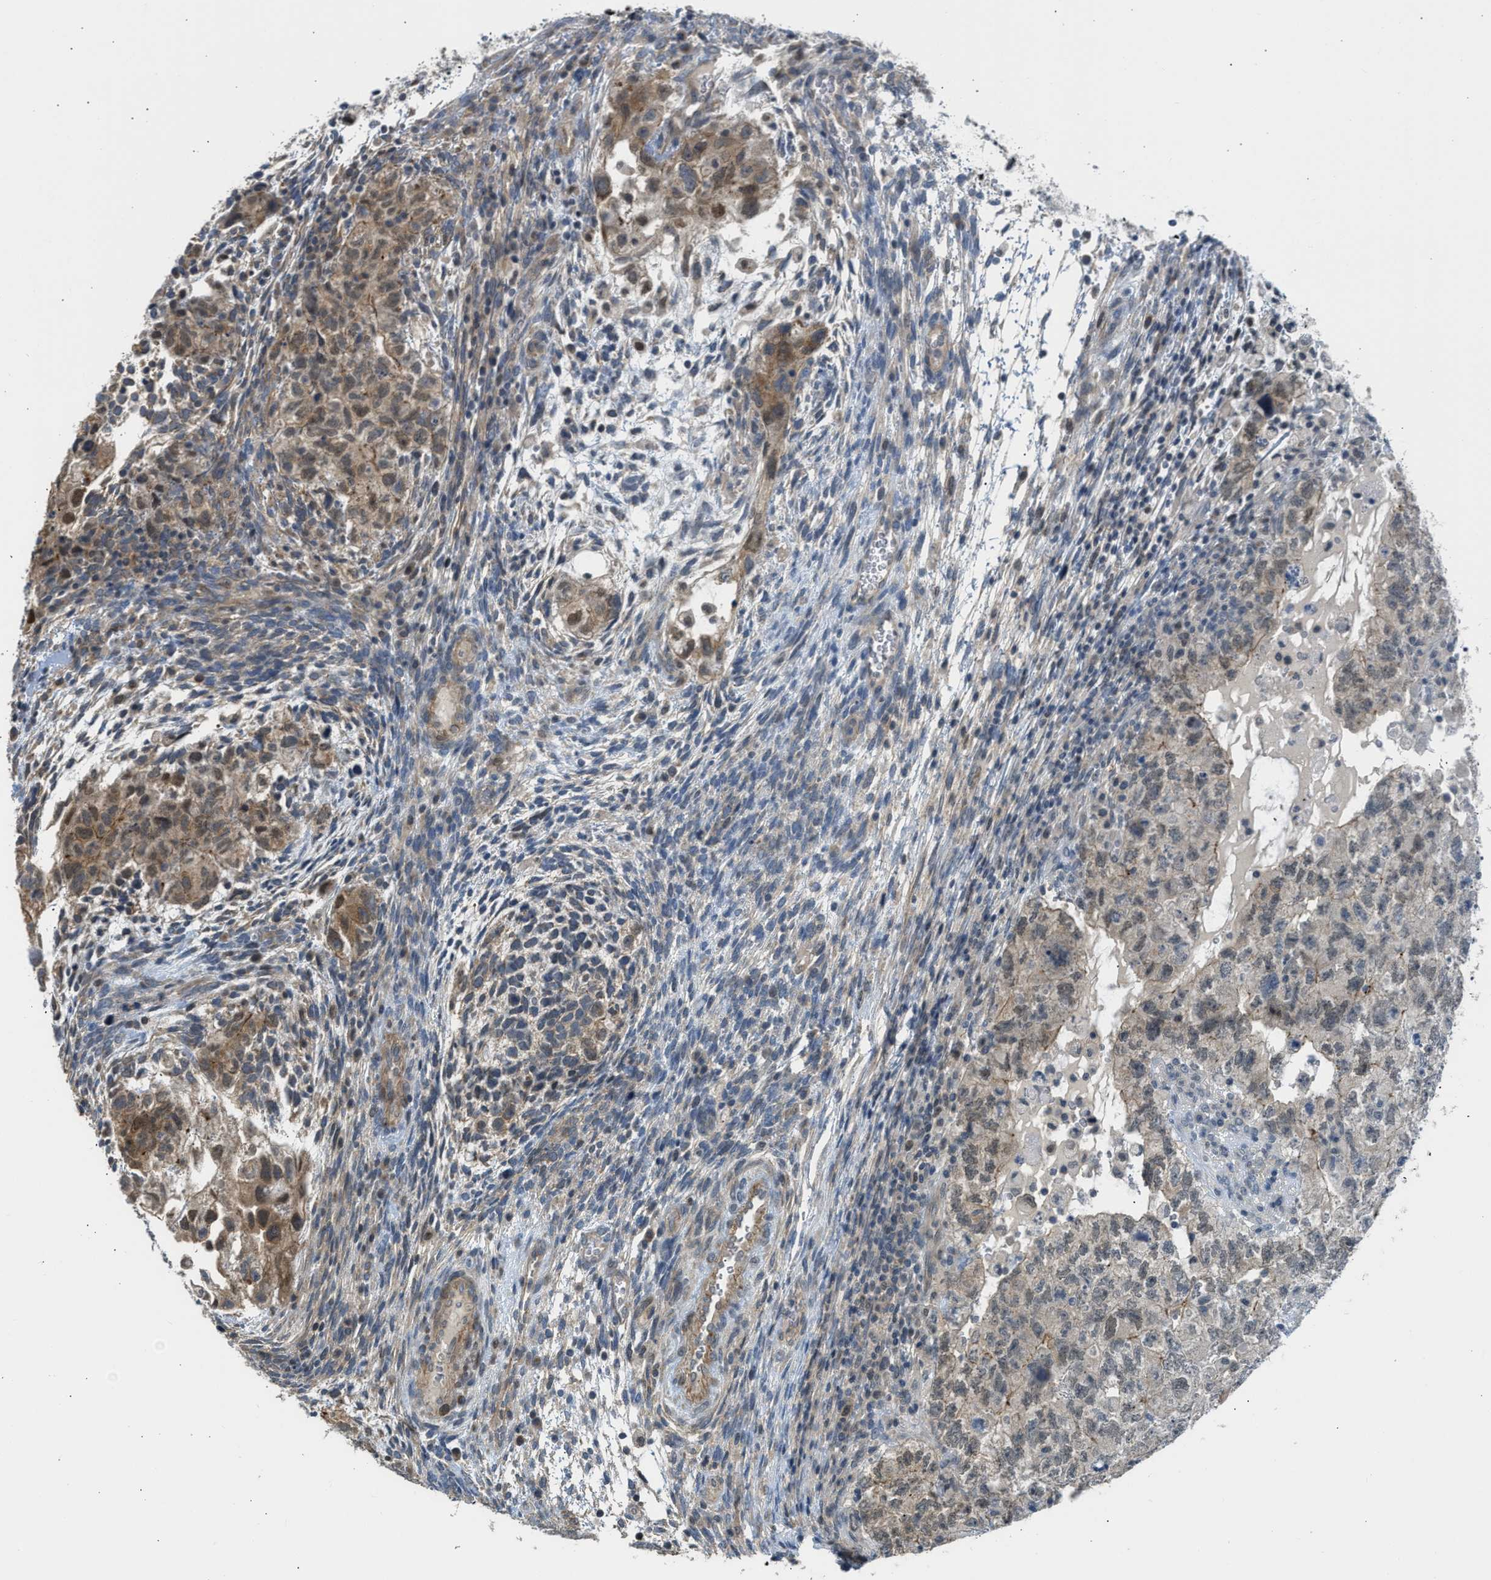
{"staining": {"intensity": "moderate", "quantity": "<25%", "location": "cytoplasmic/membranous"}, "tissue": "testis cancer", "cell_type": "Tumor cells", "image_type": "cancer", "snomed": [{"axis": "morphology", "description": "Carcinoma, Embryonal, NOS"}, {"axis": "topography", "description": "Testis"}], "caption": "IHC (DAB) staining of human embryonal carcinoma (testis) demonstrates moderate cytoplasmic/membranous protein expression in approximately <25% of tumor cells.", "gene": "TTBK2", "patient": {"sex": "male", "age": 36}}